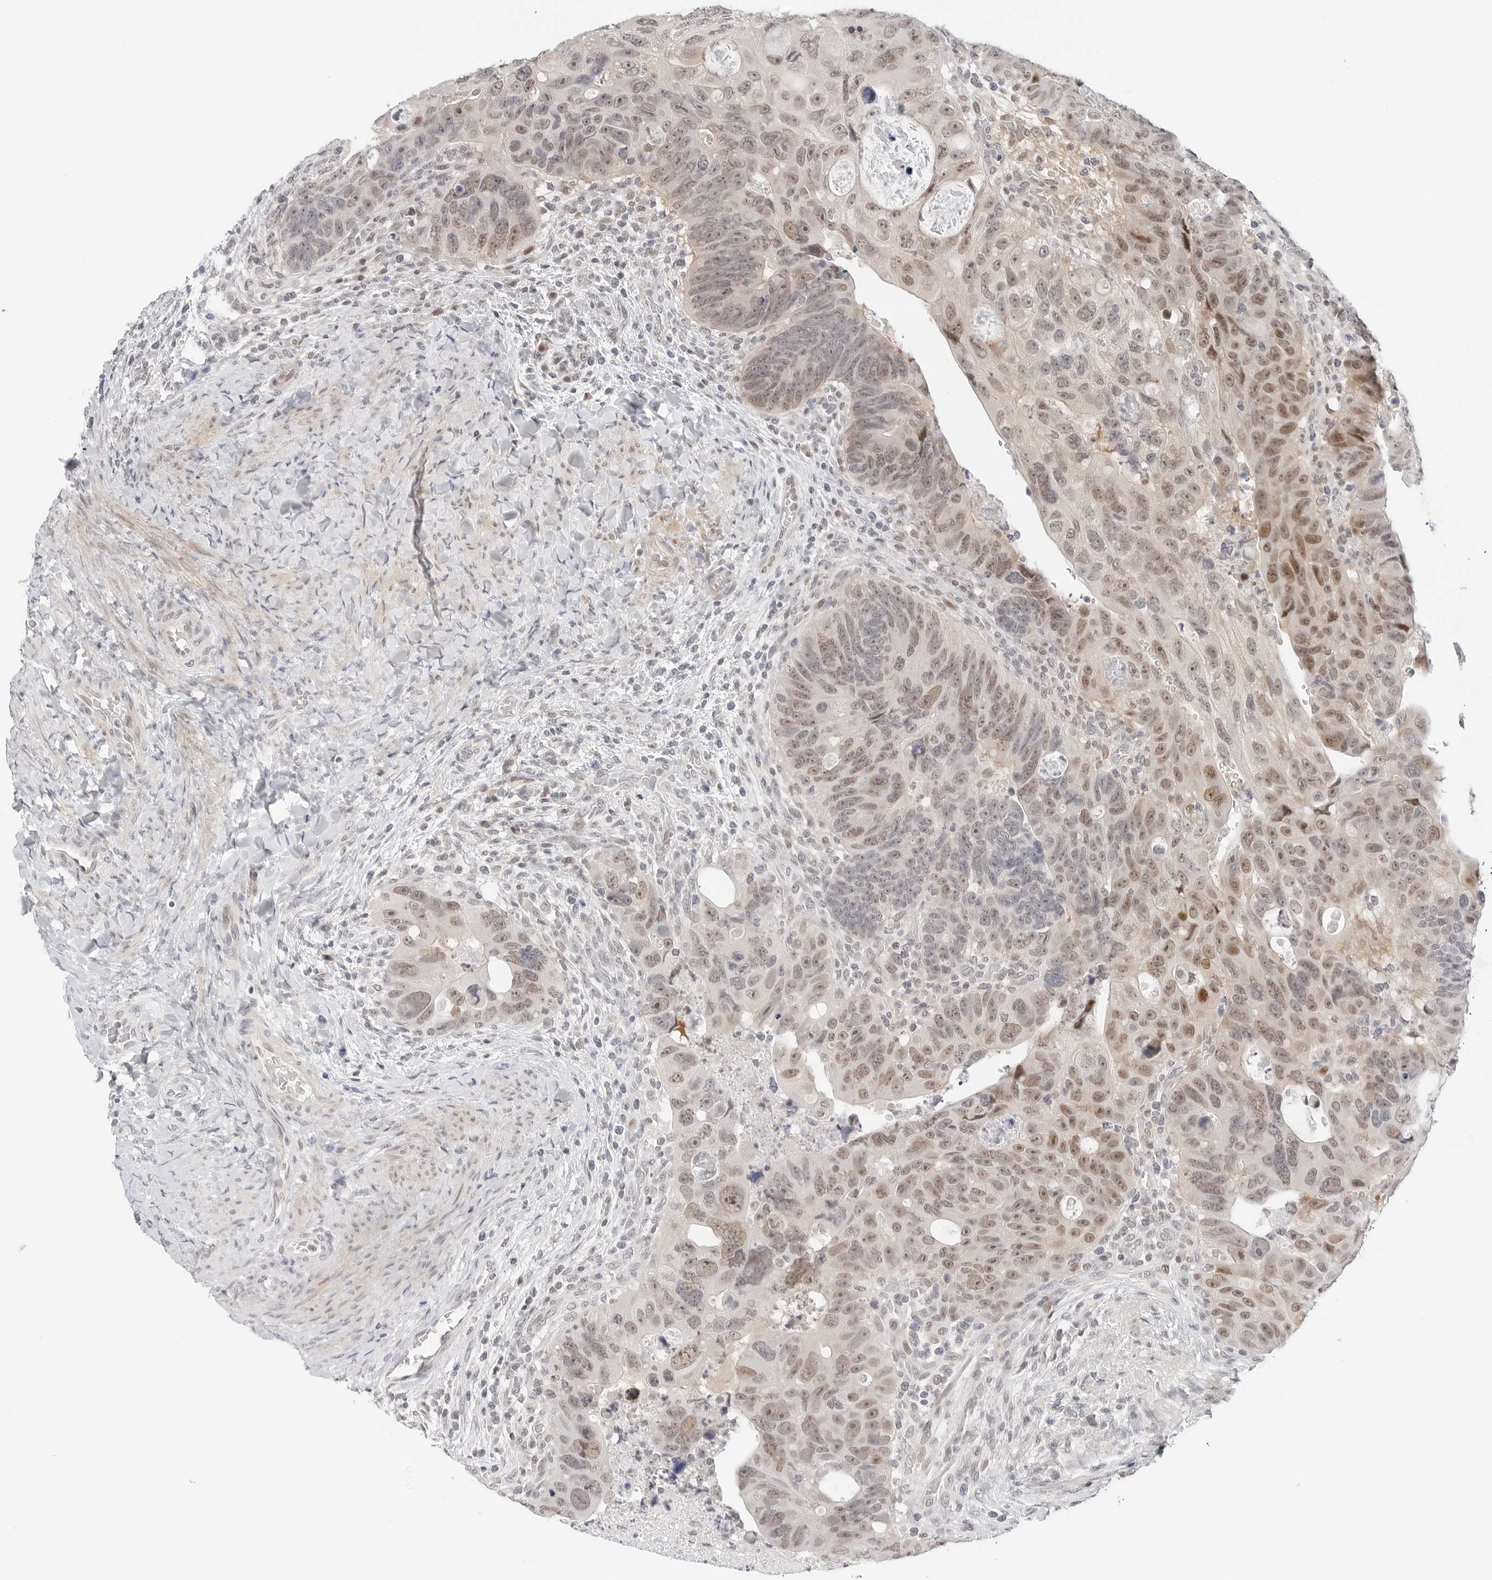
{"staining": {"intensity": "moderate", "quantity": "25%-75%", "location": "nuclear"}, "tissue": "colorectal cancer", "cell_type": "Tumor cells", "image_type": "cancer", "snomed": [{"axis": "morphology", "description": "Adenocarcinoma, NOS"}, {"axis": "topography", "description": "Rectum"}], "caption": "High-power microscopy captured an IHC micrograph of colorectal adenocarcinoma, revealing moderate nuclear expression in about 25%-75% of tumor cells. Nuclei are stained in blue.", "gene": "TSEN2", "patient": {"sex": "male", "age": 59}}